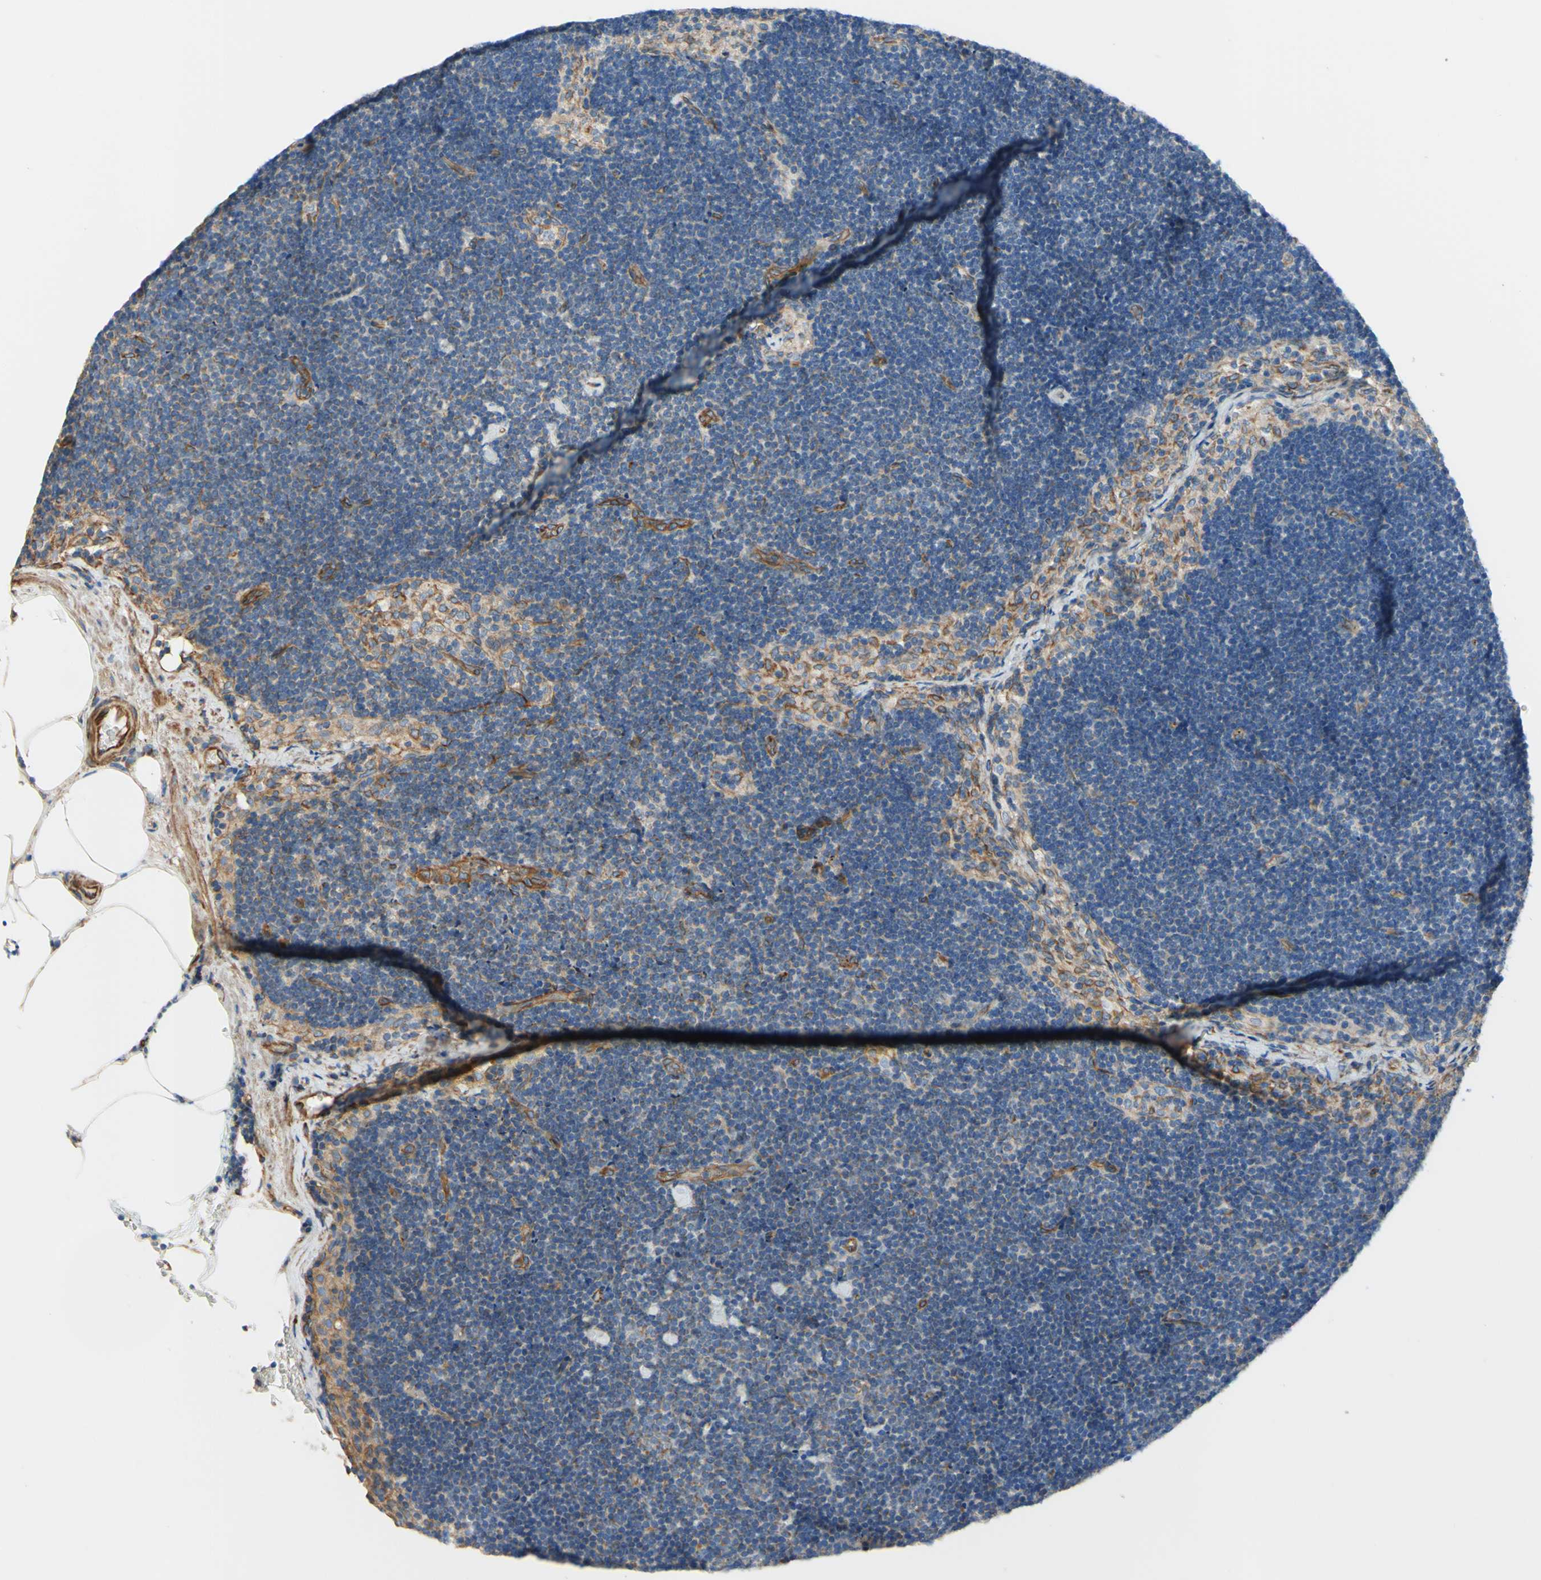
{"staining": {"intensity": "weak", "quantity": "25%-75%", "location": "cytoplasmic/membranous"}, "tissue": "lymph node", "cell_type": "Germinal center cells", "image_type": "normal", "snomed": [{"axis": "morphology", "description": "Normal tissue, NOS"}, {"axis": "topography", "description": "Lymph node"}], "caption": "Brown immunohistochemical staining in unremarkable human lymph node displays weak cytoplasmic/membranous expression in approximately 25%-75% of germinal center cells. (Brightfield microscopy of DAB IHC at high magnification).", "gene": "ENDOD1", "patient": {"sex": "male", "age": 63}}